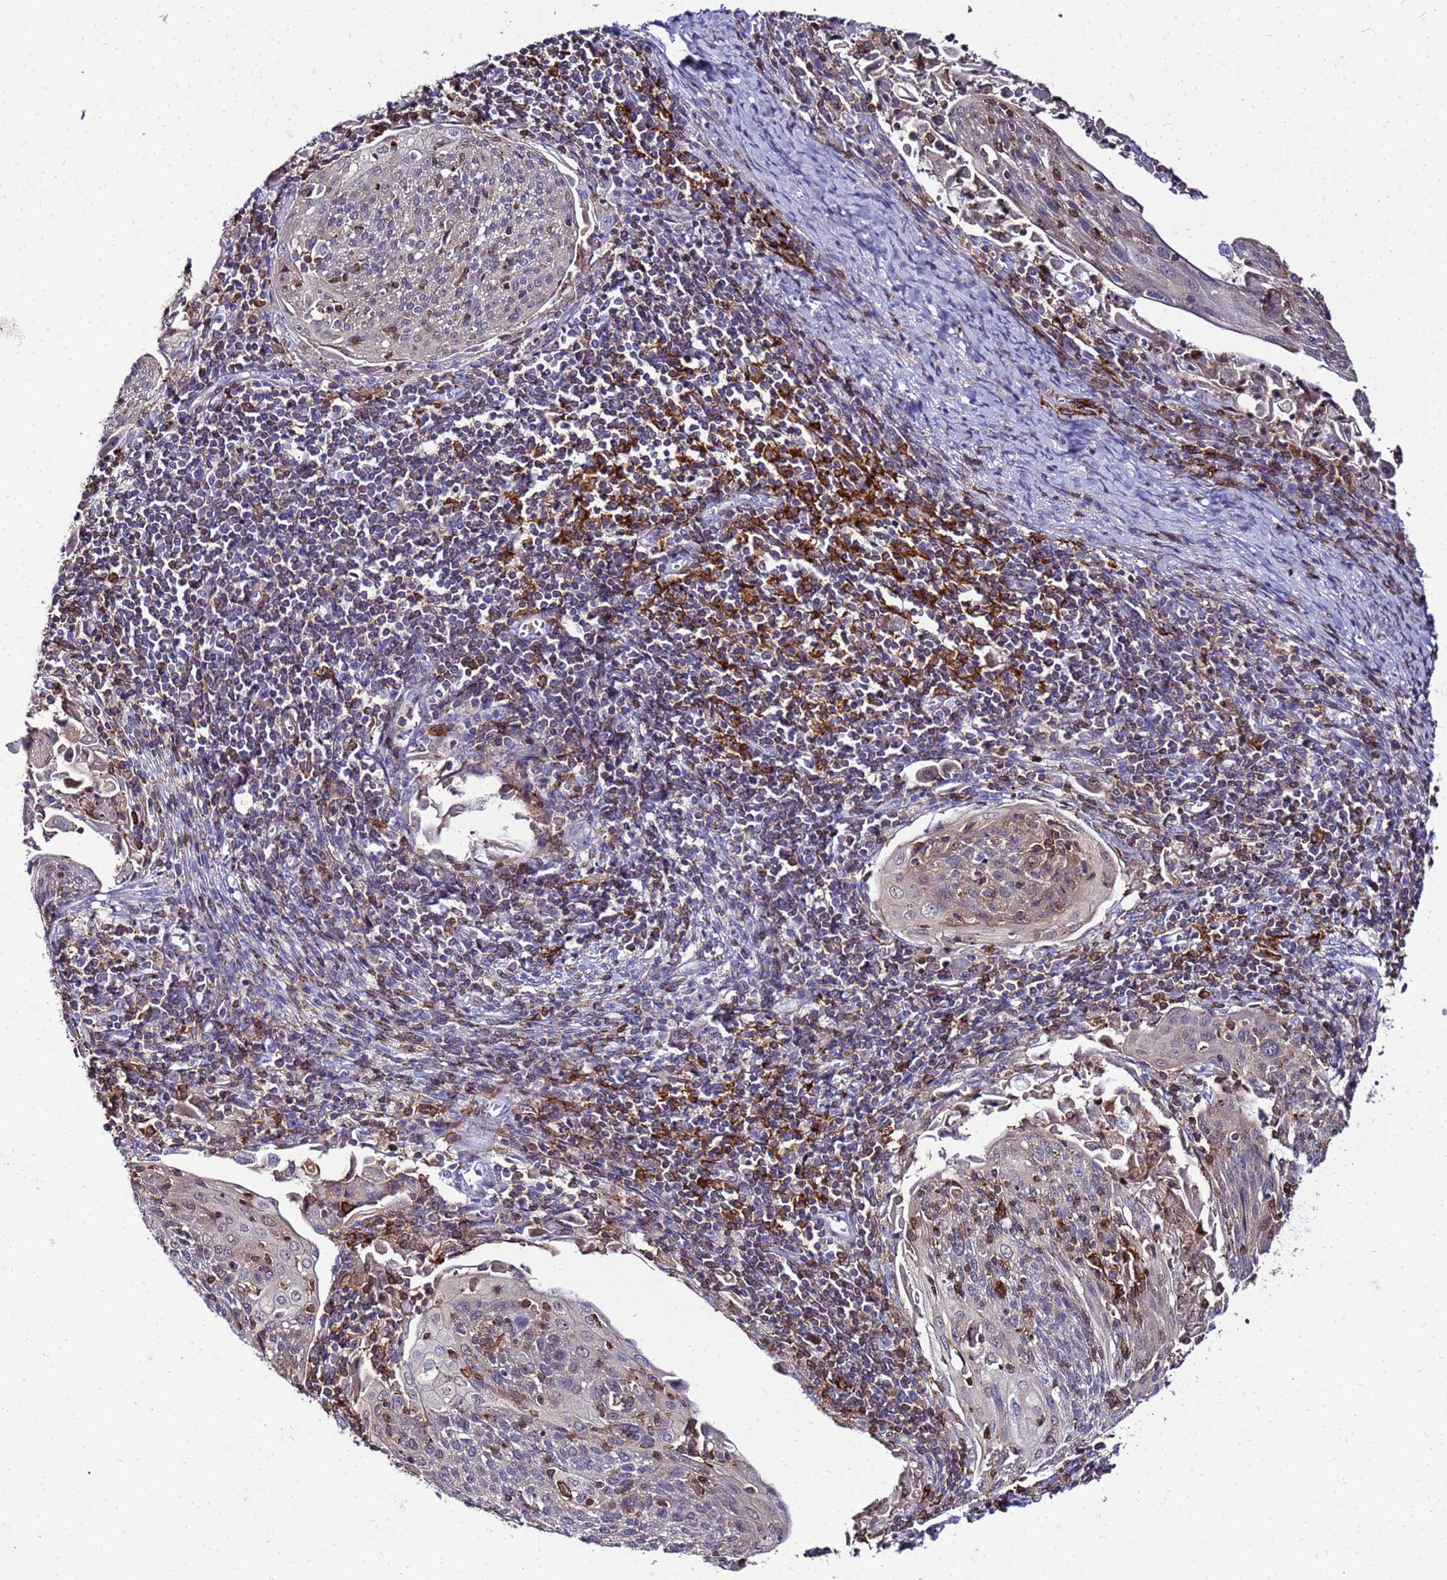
{"staining": {"intensity": "negative", "quantity": "none", "location": "none"}, "tissue": "cervical cancer", "cell_type": "Tumor cells", "image_type": "cancer", "snomed": [{"axis": "morphology", "description": "Squamous cell carcinoma, NOS"}, {"axis": "topography", "description": "Cervix"}], "caption": "Squamous cell carcinoma (cervical) stained for a protein using IHC reveals no positivity tumor cells.", "gene": "DBNDD2", "patient": {"sex": "female", "age": 67}}